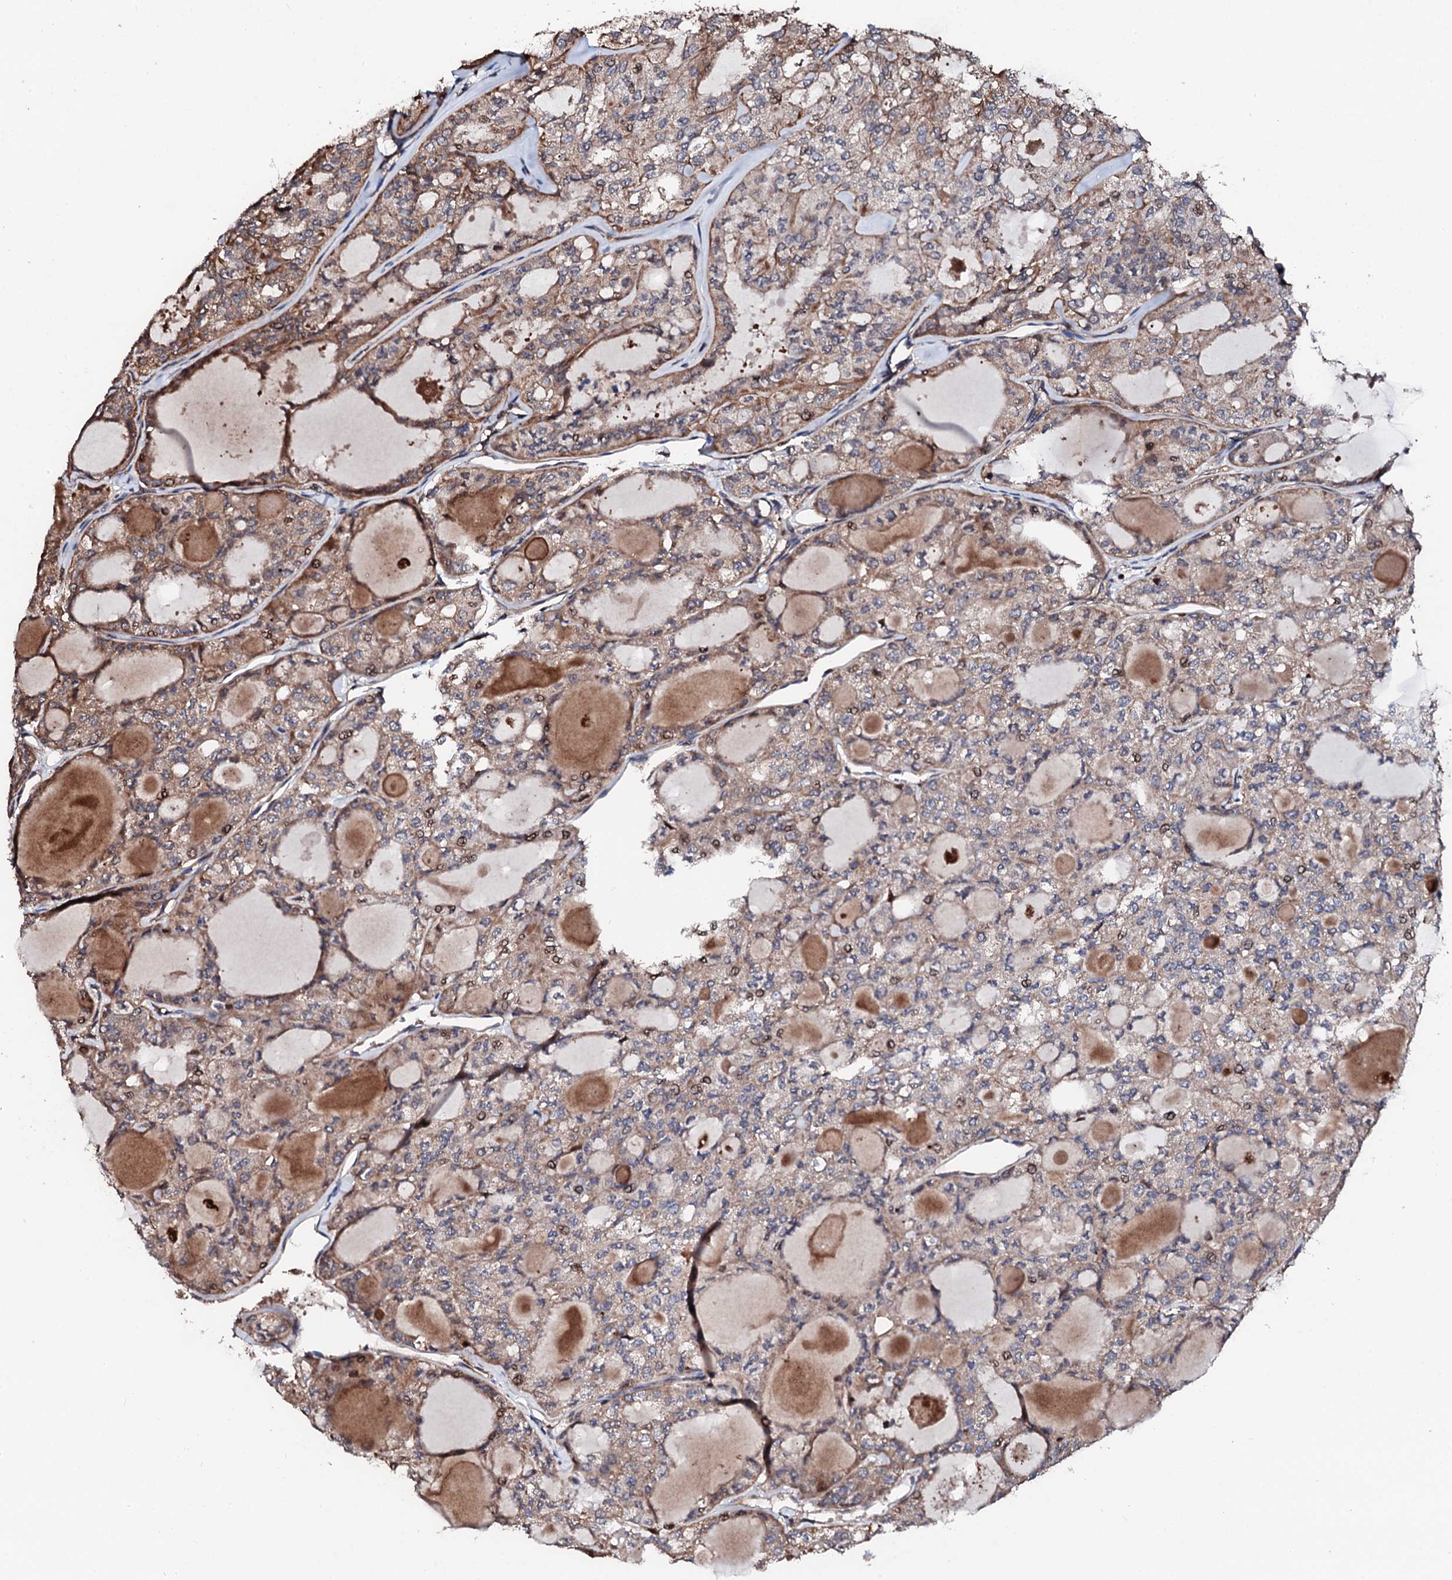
{"staining": {"intensity": "weak", "quantity": "25%-75%", "location": "cytoplasmic/membranous"}, "tissue": "thyroid cancer", "cell_type": "Tumor cells", "image_type": "cancer", "snomed": [{"axis": "morphology", "description": "Follicular adenoma carcinoma, NOS"}, {"axis": "topography", "description": "Thyroid gland"}], "caption": "Thyroid cancer stained for a protein exhibits weak cytoplasmic/membranous positivity in tumor cells.", "gene": "CKAP5", "patient": {"sex": "male", "age": 75}}